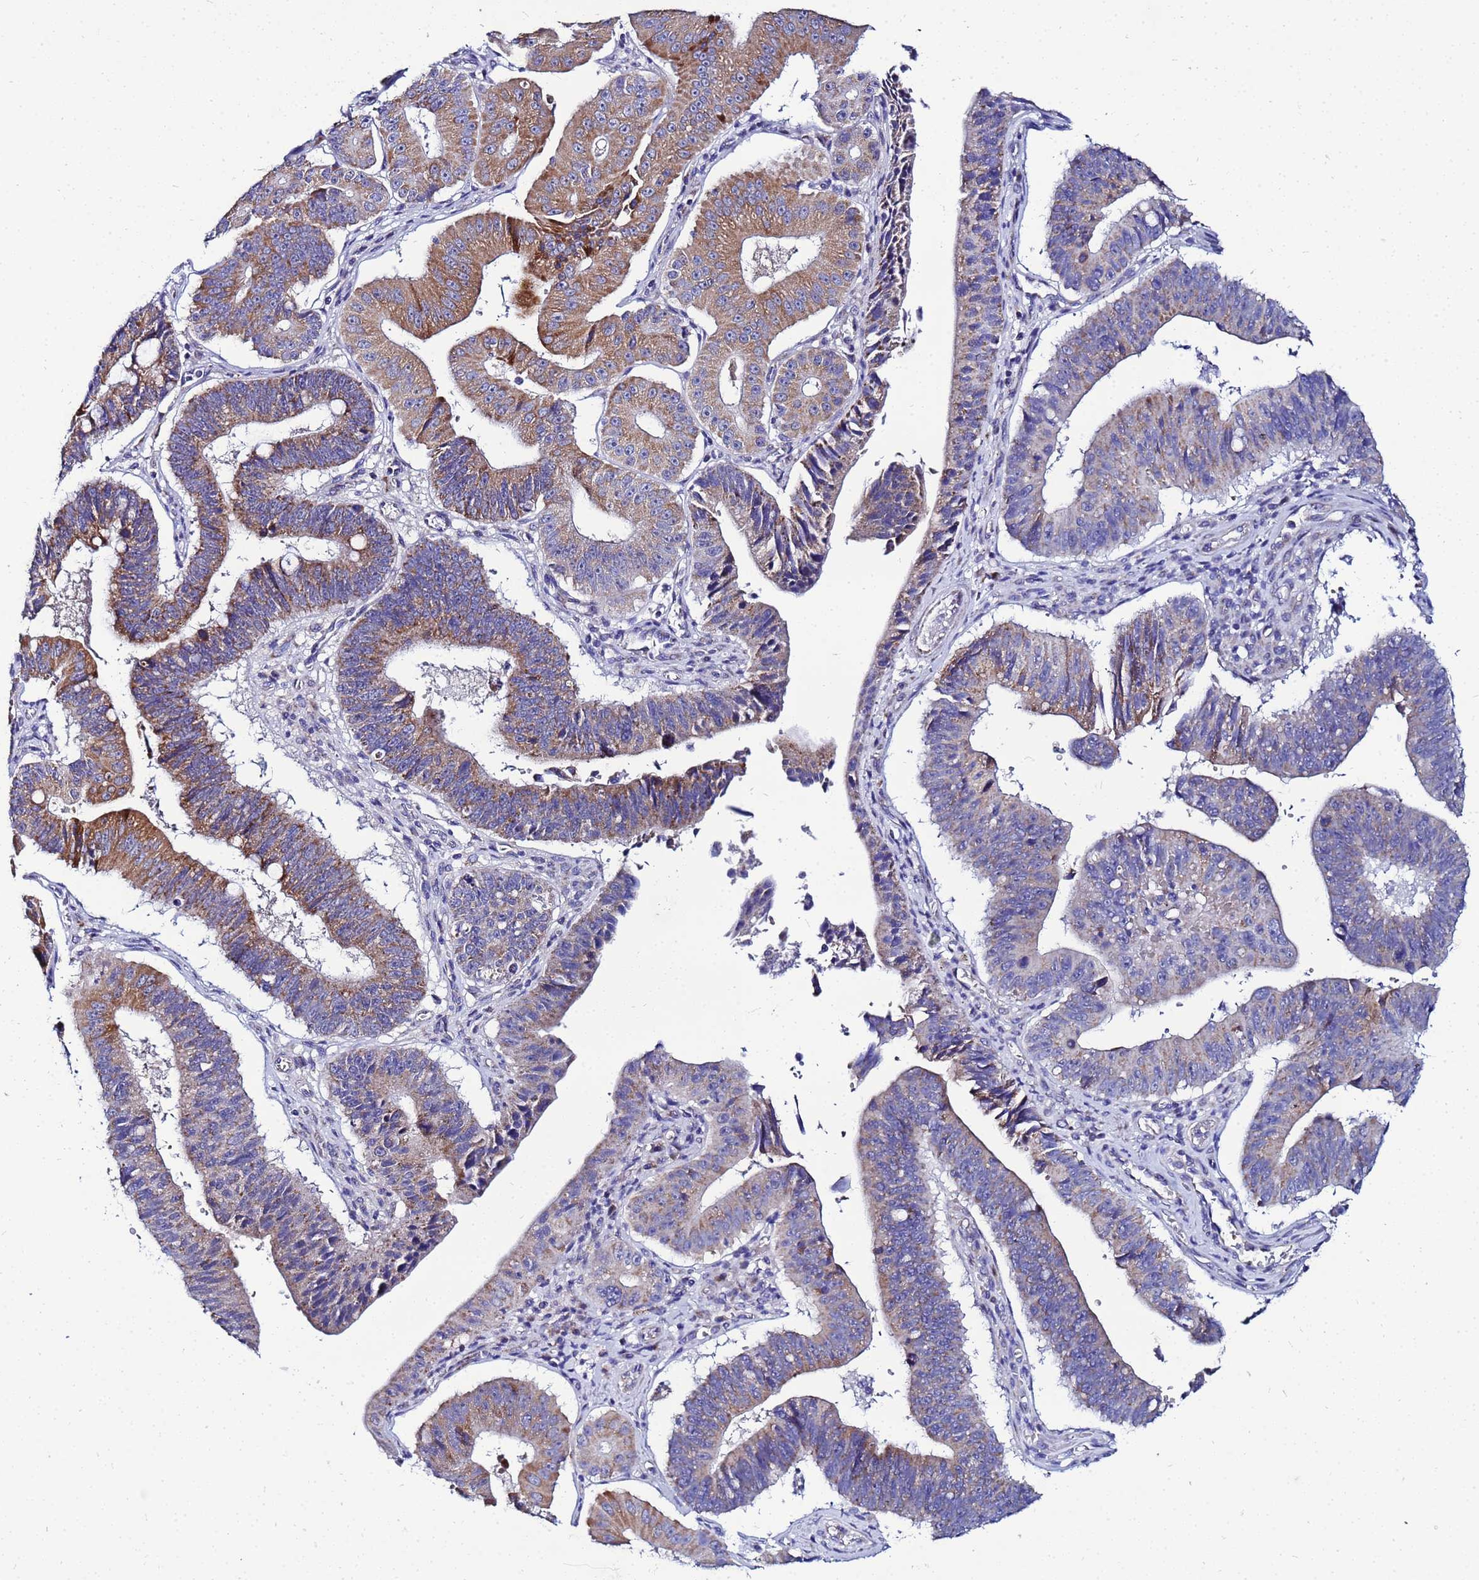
{"staining": {"intensity": "moderate", "quantity": "25%-75%", "location": "cytoplasmic/membranous"}, "tissue": "stomach cancer", "cell_type": "Tumor cells", "image_type": "cancer", "snomed": [{"axis": "morphology", "description": "Adenocarcinoma, NOS"}, {"axis": "topography", "description": "Stomach"}], "caption": "Moderate cytoplasmic/membranous protein expression is identified in approximately 25%-75% of tumor cells in stomach cancer (adenocarcinoma). (IHC, brightfield microscopy, high magnification).", "gene": "FAHD2A", "patient": {"sex": "male", "age": 59}}